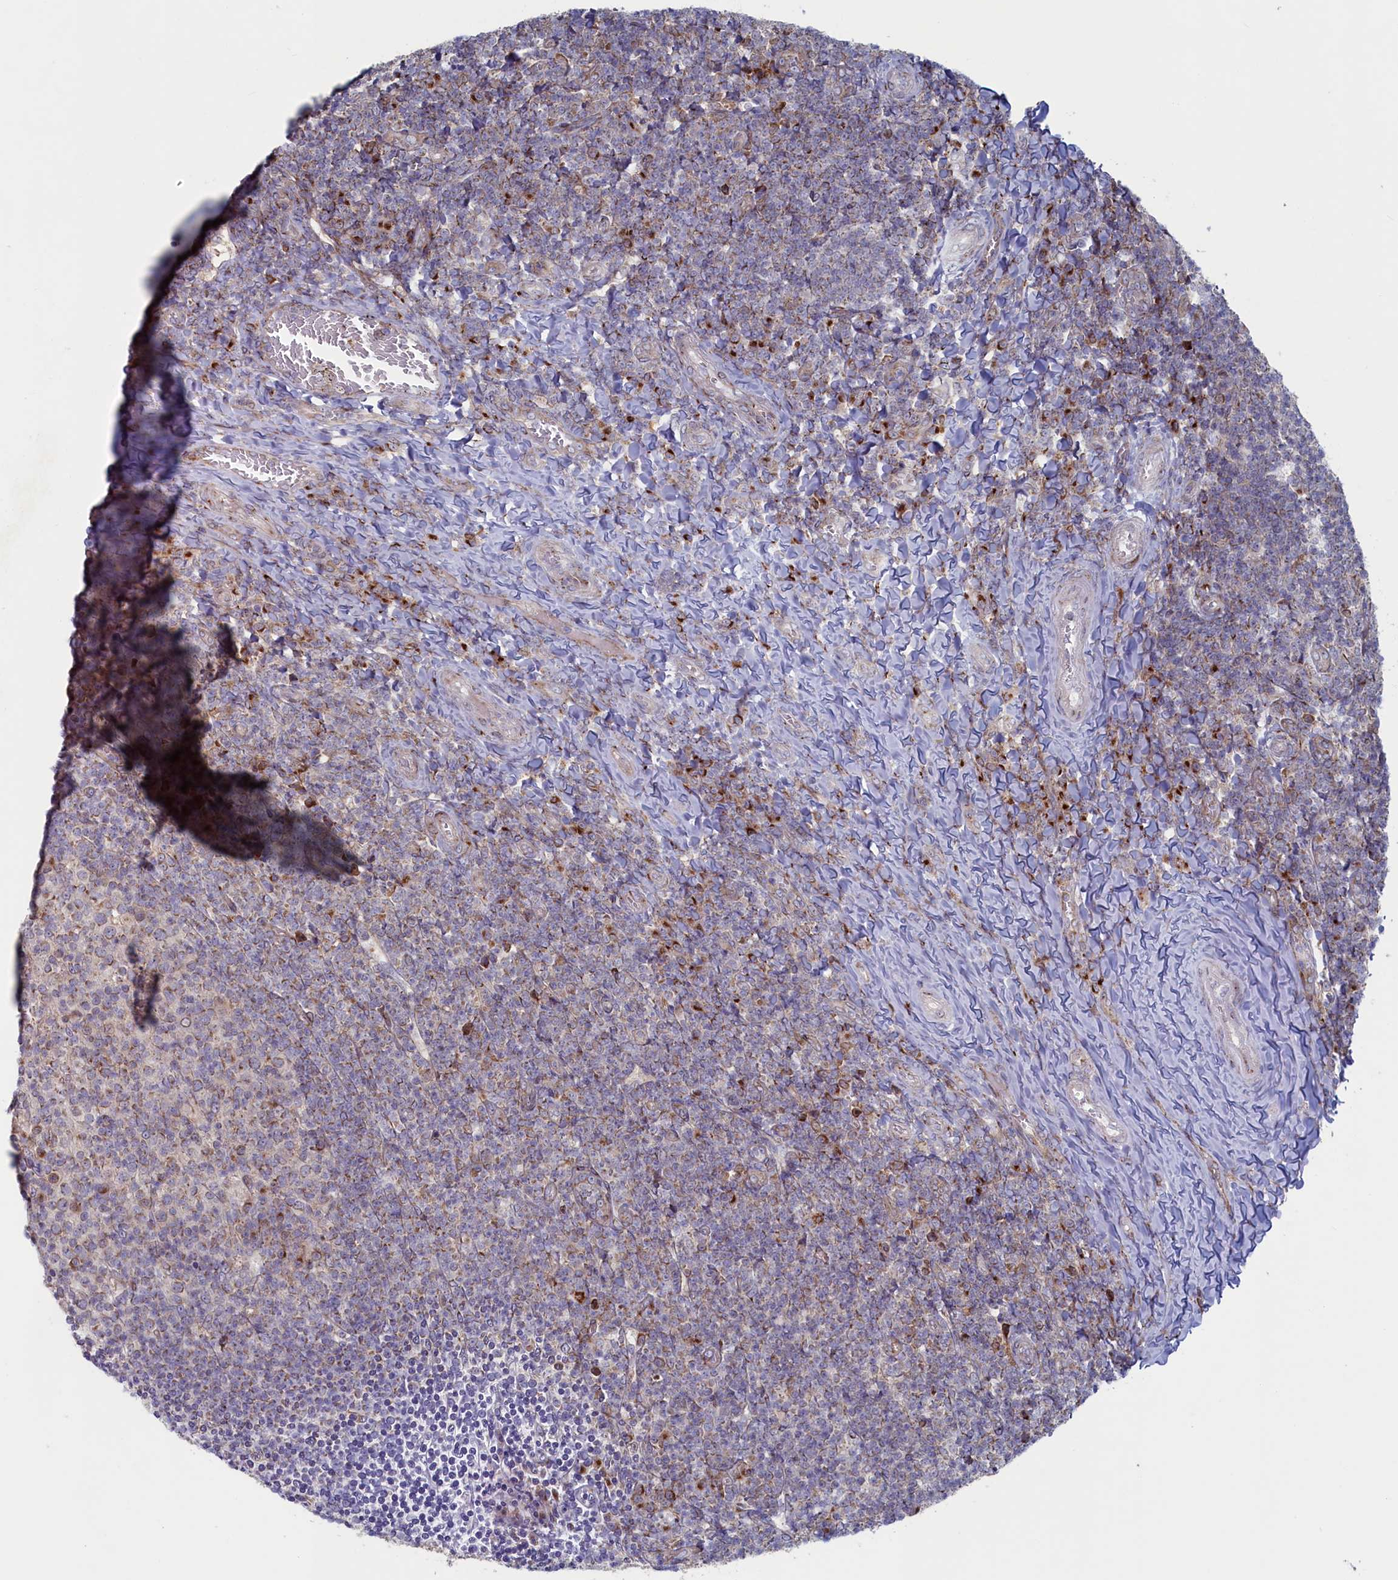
{"staining": {"intensity": "moderate", "quantity": "<25%", "location": "cytoplasmic/membranous"}, "tissue": "tonsil", "cell_type": "Germinal center cells", "image_type": "normal", "snomed": [{"axis": "morphology", "description": "Normal tissue, NOS"}, {"axis": "topography", "description": "Tonsil"}], "caption": "Brown immunohistochemical staining in unremarkable human tonsil demonstrates moderate cytoplasmic/membranous expression in approximately <25% of germinal center cells.", "gene": "MTFMT", "patient": {"sex": "female", "age": 10}}